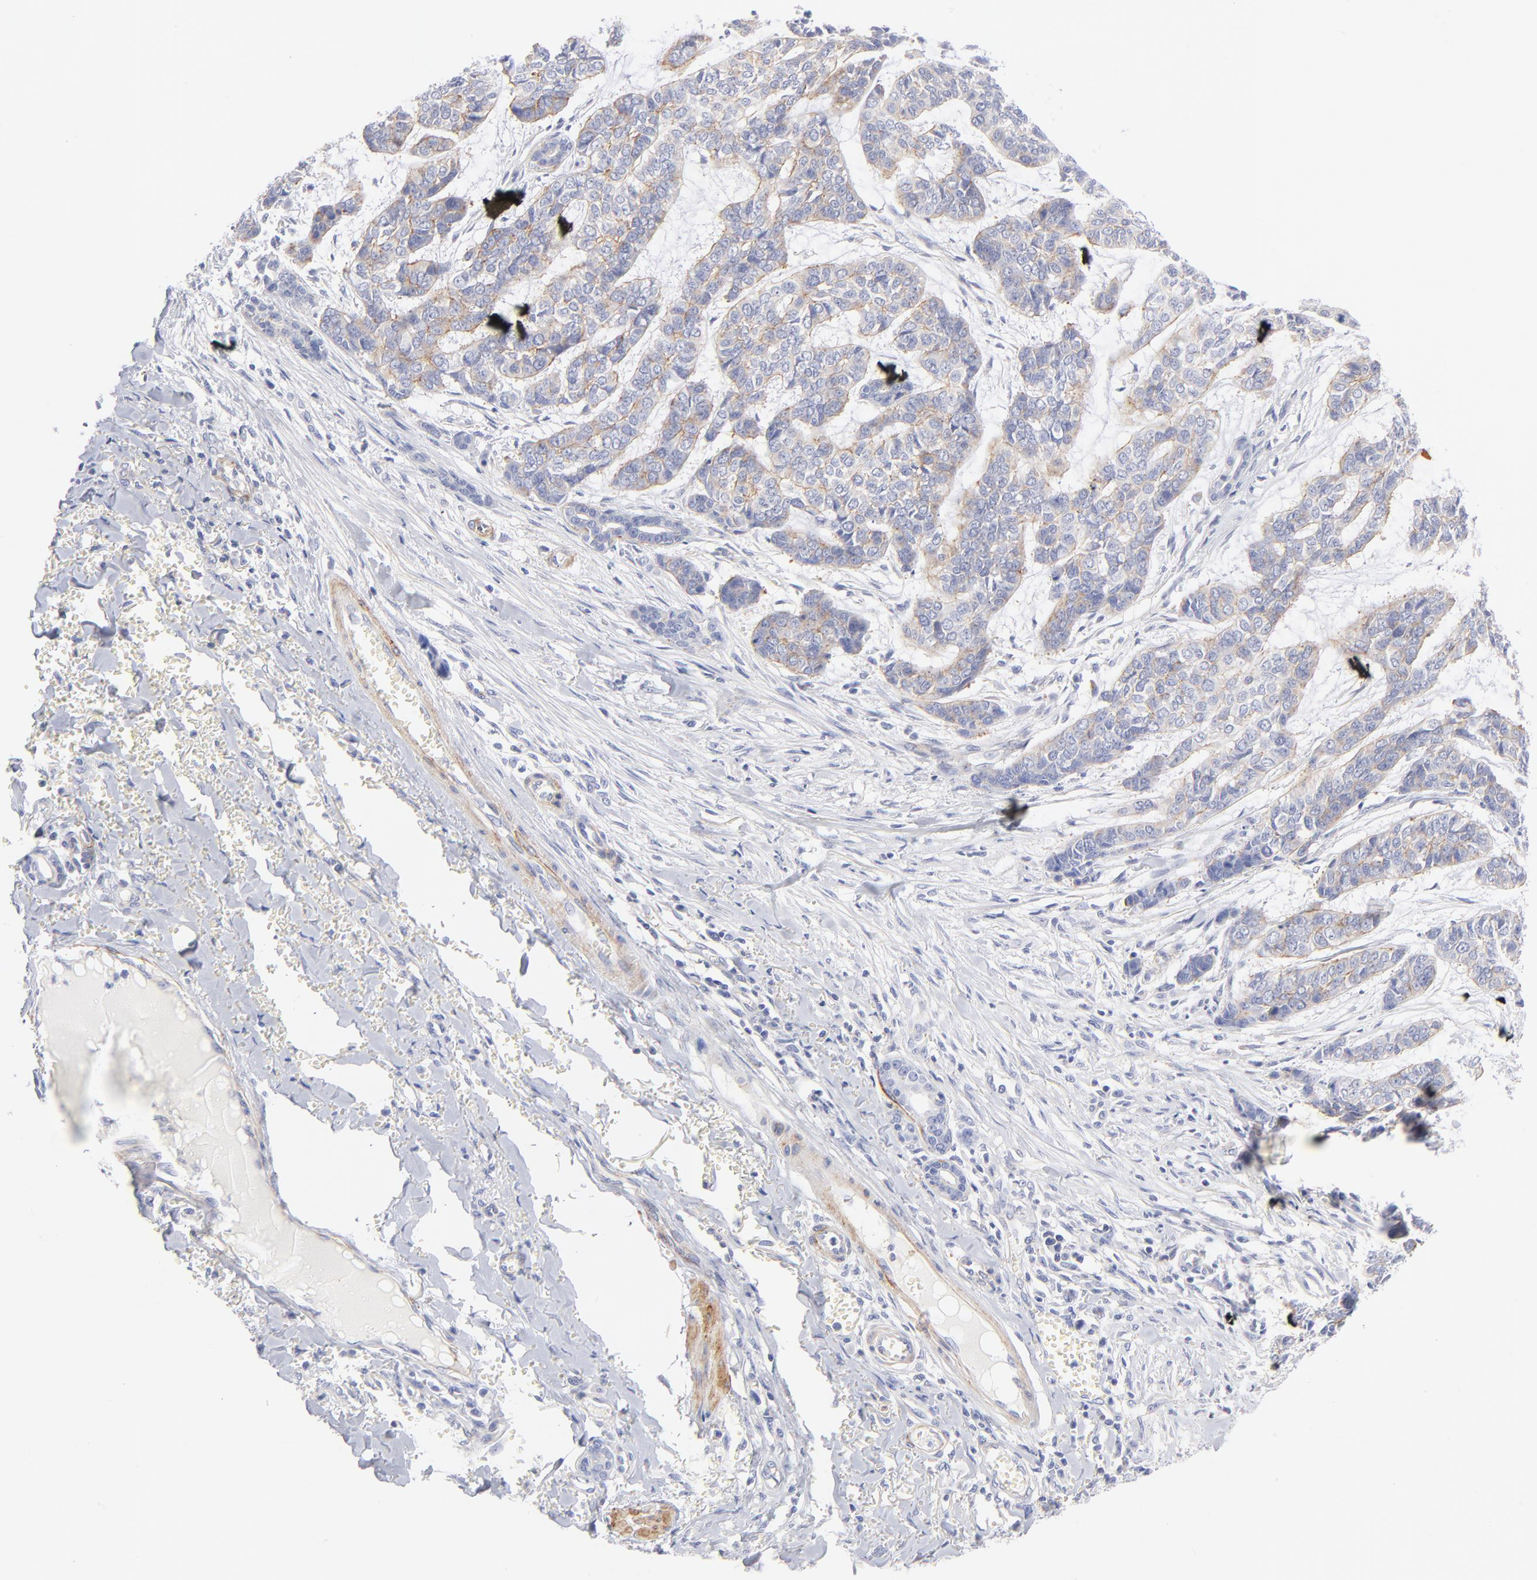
{"staining": {"intensity": "weak", "quantity": "25%-75%", "location": "cytoplasmic/membranous"}, "tissue": "skin cancer", "cell_type": "Tumor cells", "image_type": "cancer", "snomed": [{"axis": "morphology", "description": "Basal cell carcinoma"}, {"axis": "topography", "description": "Skin"}], "caption": "Immunohistochemistry (IHC) (DAB) staining of human skin cancer shows weak cytoplasmic/membranous protein staining in about 25%-75% of tumor cells. (DAB (3,3'-diaminobenzidine) = brown stain, brightfield microscopy at high magnification).", "gene": "ACTA2", "patient": {"sex": "female", "age": 64}}